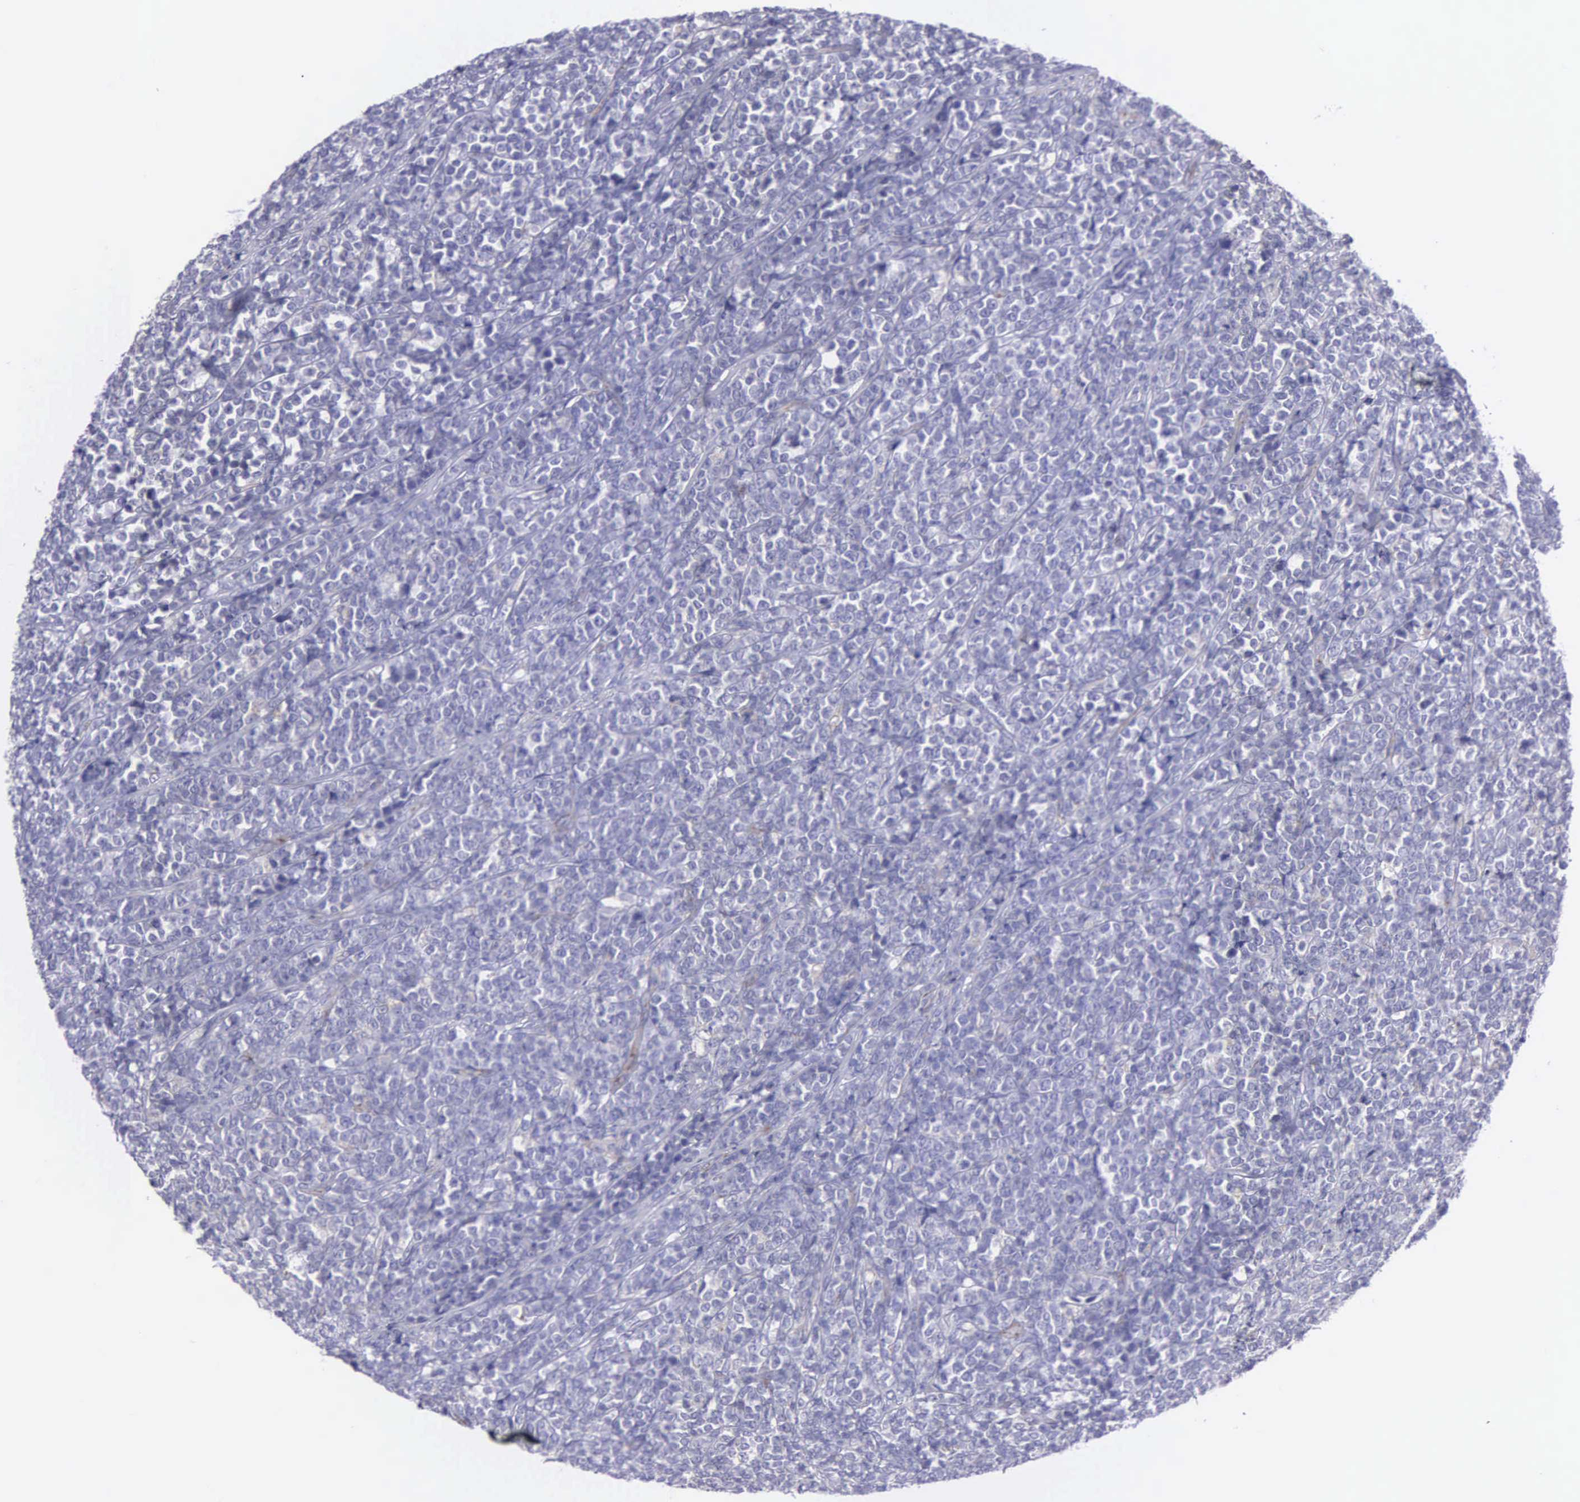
{"staining": {"intensity": "negative", "quantity": "none", "location": "none"}, "tissue": "lymphoma", "cell_type": "Tumor cells", "image_type": "cancer", "snomed": [{"axis": "morphology", "description": "Malignant lymphoma, non-Hodgkin's type, High grade"}, {"axis": "topography", "description": "Small intestine"}, {"axis": "topography", "description": "Colon"}], "caption": "An immunohistochemistry (IHC) histopathology image of malignant lymphoma, non-Hodgkin's type (high-grade) is shown. There is no staining in tumor cells of malignant lymphoma, non-Hodgkin's type (high-grade). (DAB immunohistochemistry, high magnification).", "gene": "SYNJ2BP", "patient": {"sex": "male", "age": 8}}